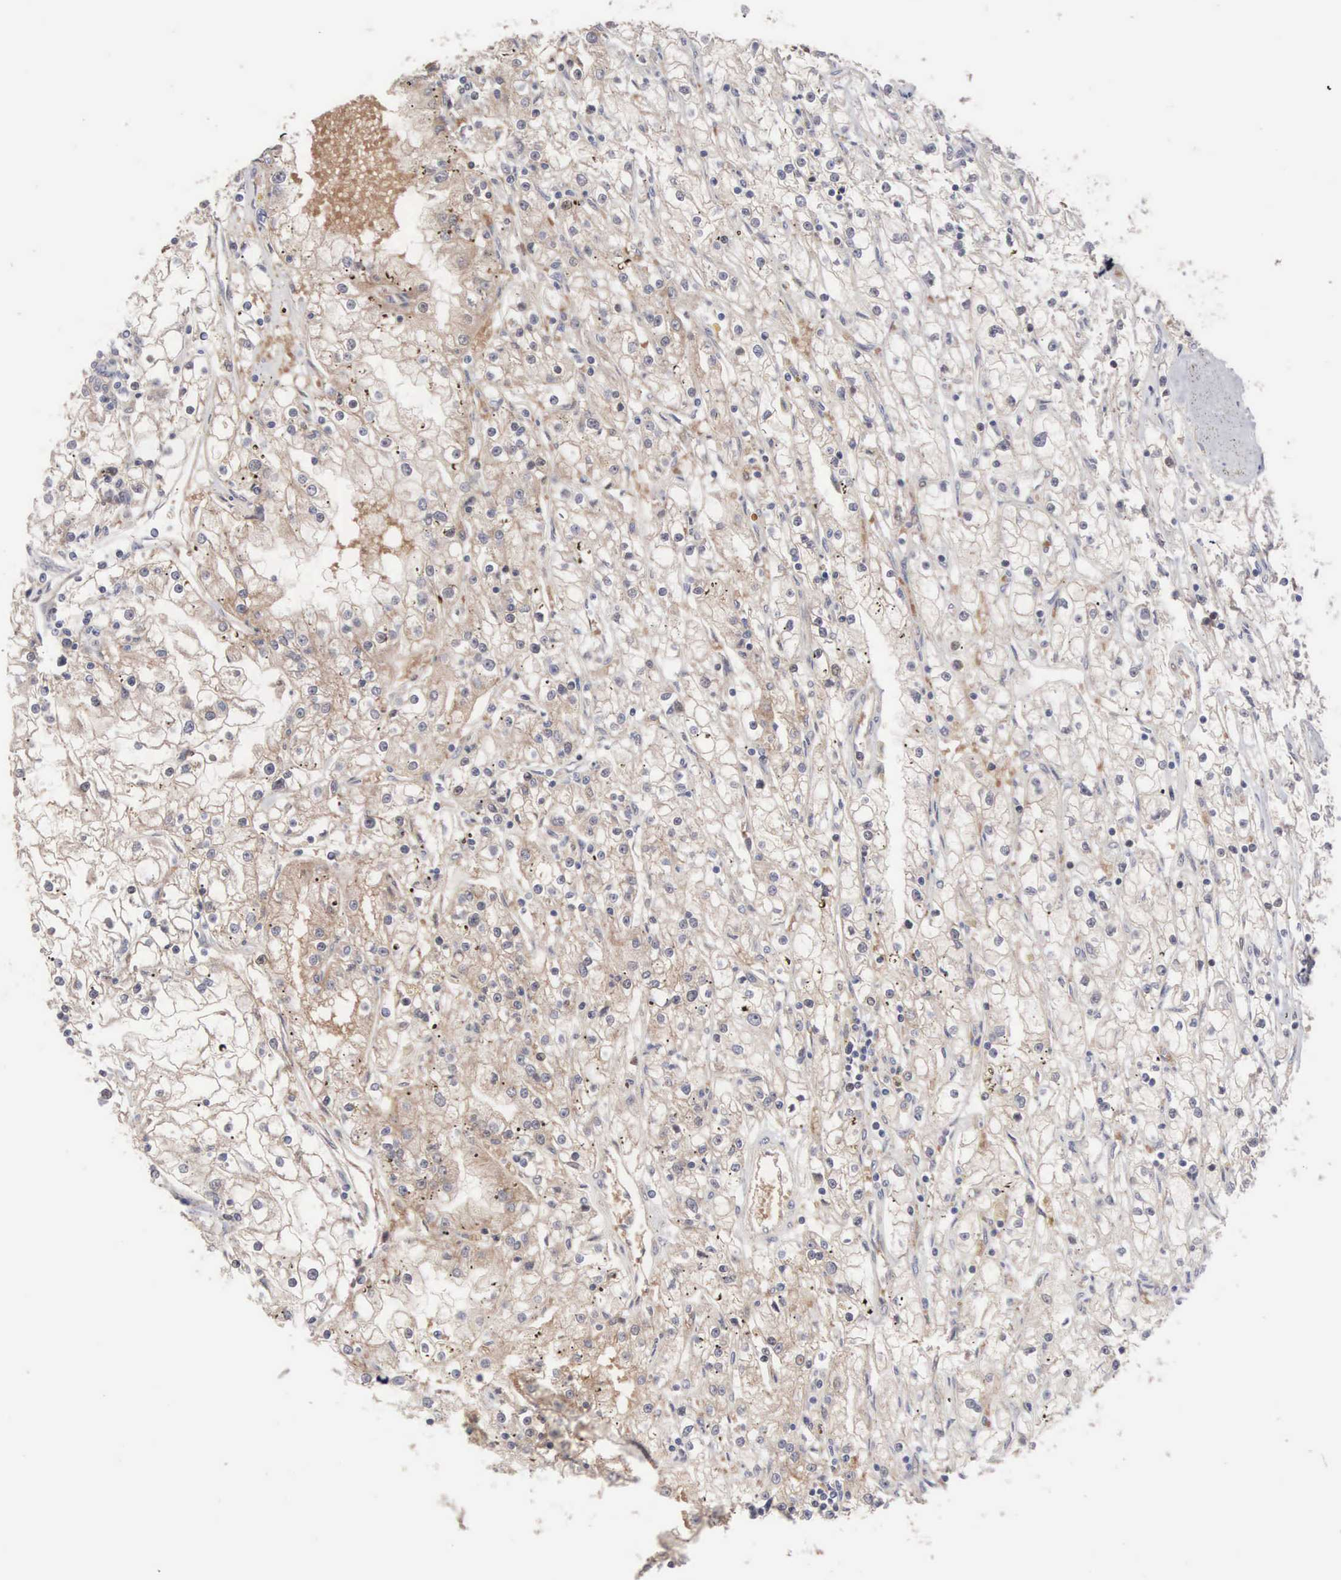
{"staining": {"intensity": "moderate", "quantity": "25%-75%", "location": "cytoplasmic/membranous"}, "tissue": "renal cancer", "cell_type": "Tumor cells", "image_type": "cancer", "snomed": [{"axis": "morphology", "description": "Adenocarcinoma, NOS"}, {"axis": "topography", "description": "Kidney"}], "caption": "DAB immunohistochemical staining of human renal cancer exhibits moderate cytoplasmic/membranous protein positivity in approximately 25%-75% of tumor cells.", "gene": "INF2", "patient": {"sex": "male", "age": 56}}